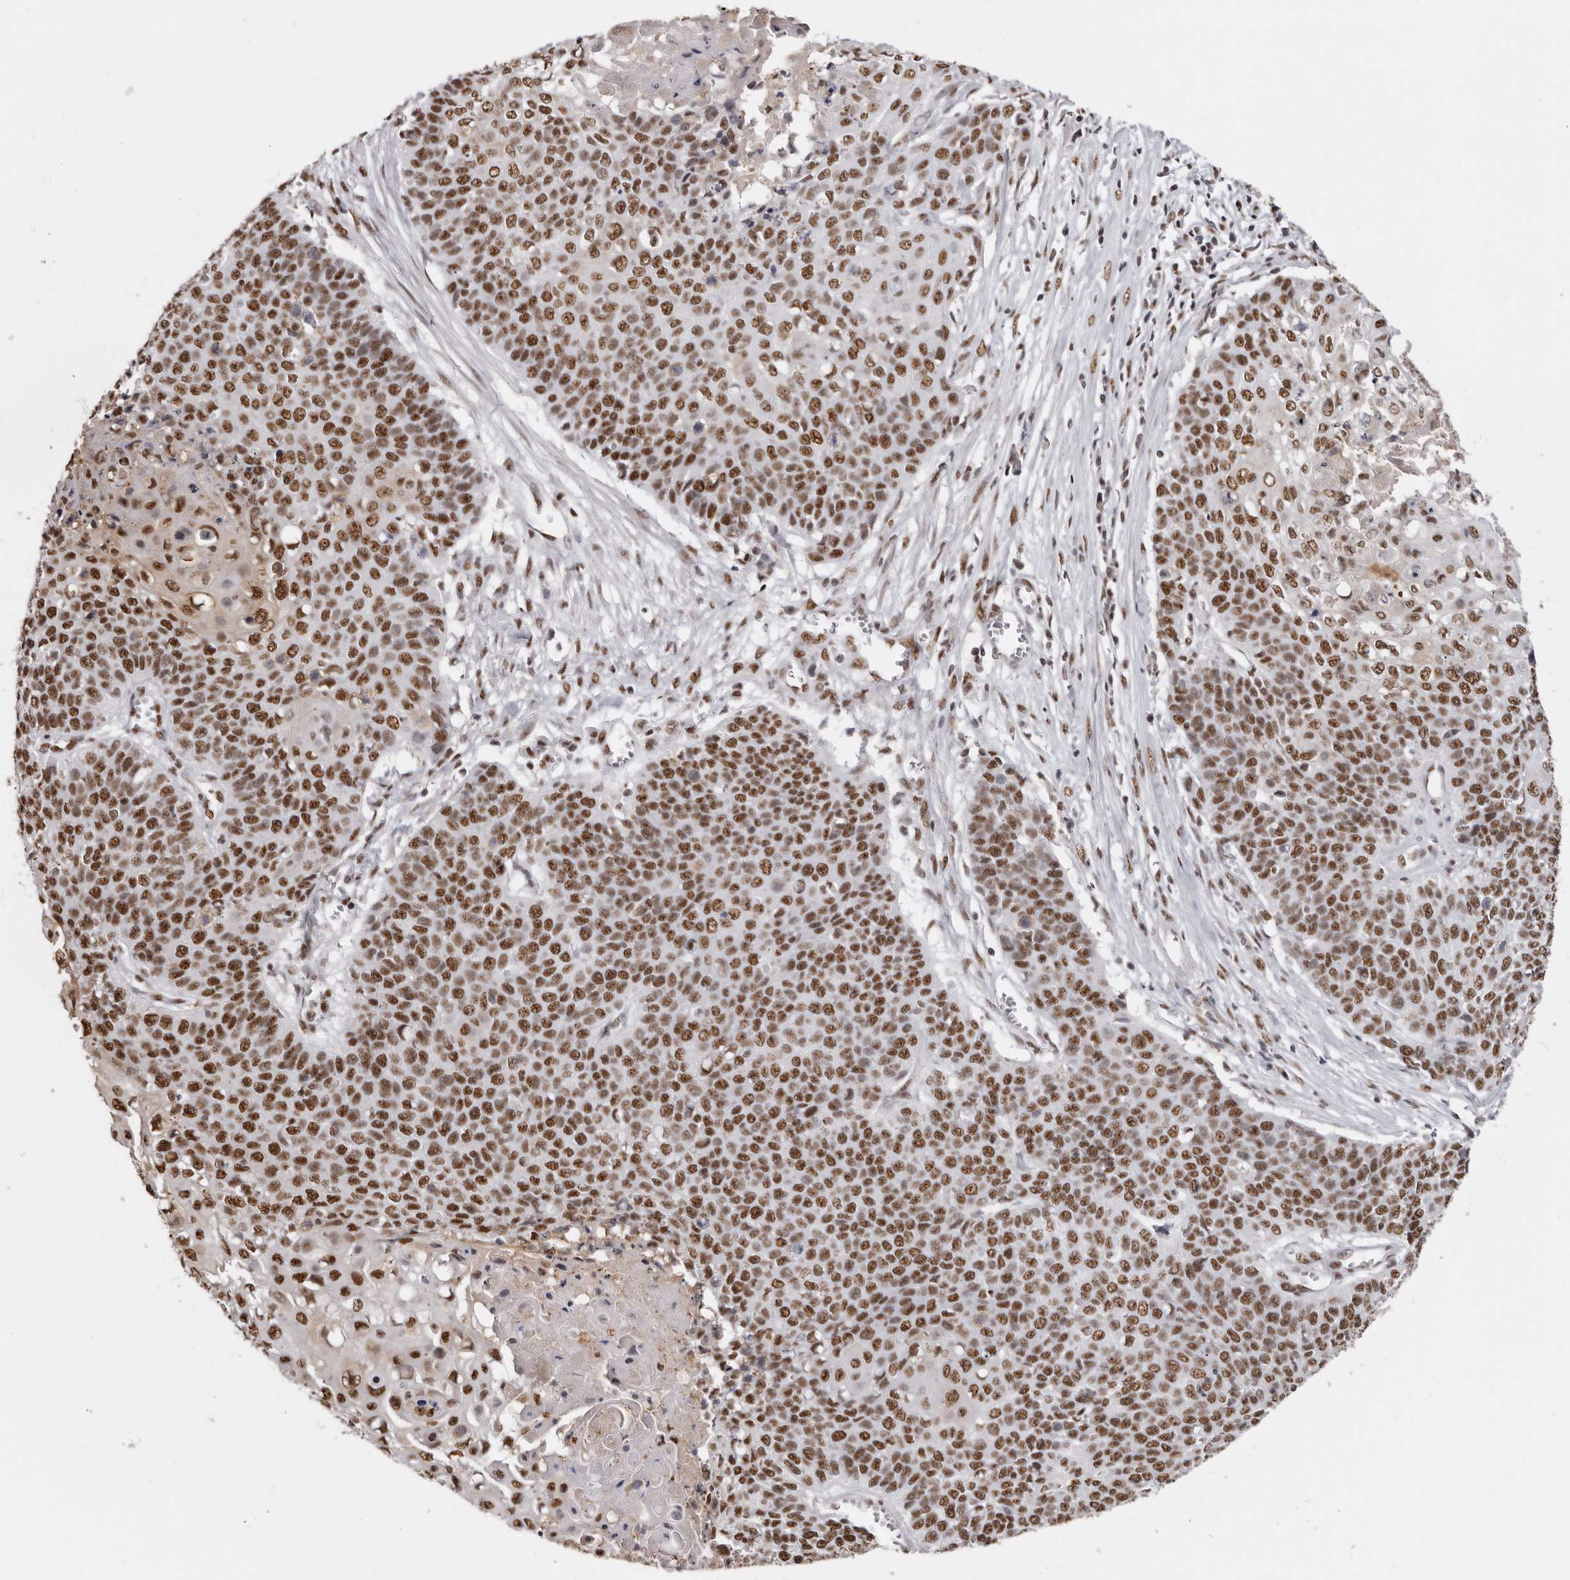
{"staining": {"intensity": "moderate", "quantity": ">75%", "location": "nuclear"}, "tissue": "cervical cancer", "cell_type": "Tumor cells", "image_type": "cancer", "snomed": [{"axis": "morphology", "description": "Squamous cell carcinoma, NOS"}, {"axis": "topography", "description": "Cervix"}], "caption": "Immunohistochemical staining of cervical cancer demonstrates medium levels of moderate nuclear protein positivity in approximately >75% of tumor cells.", "gene": "SCAF4", "patient": {"sex": "female", "age": 39}}